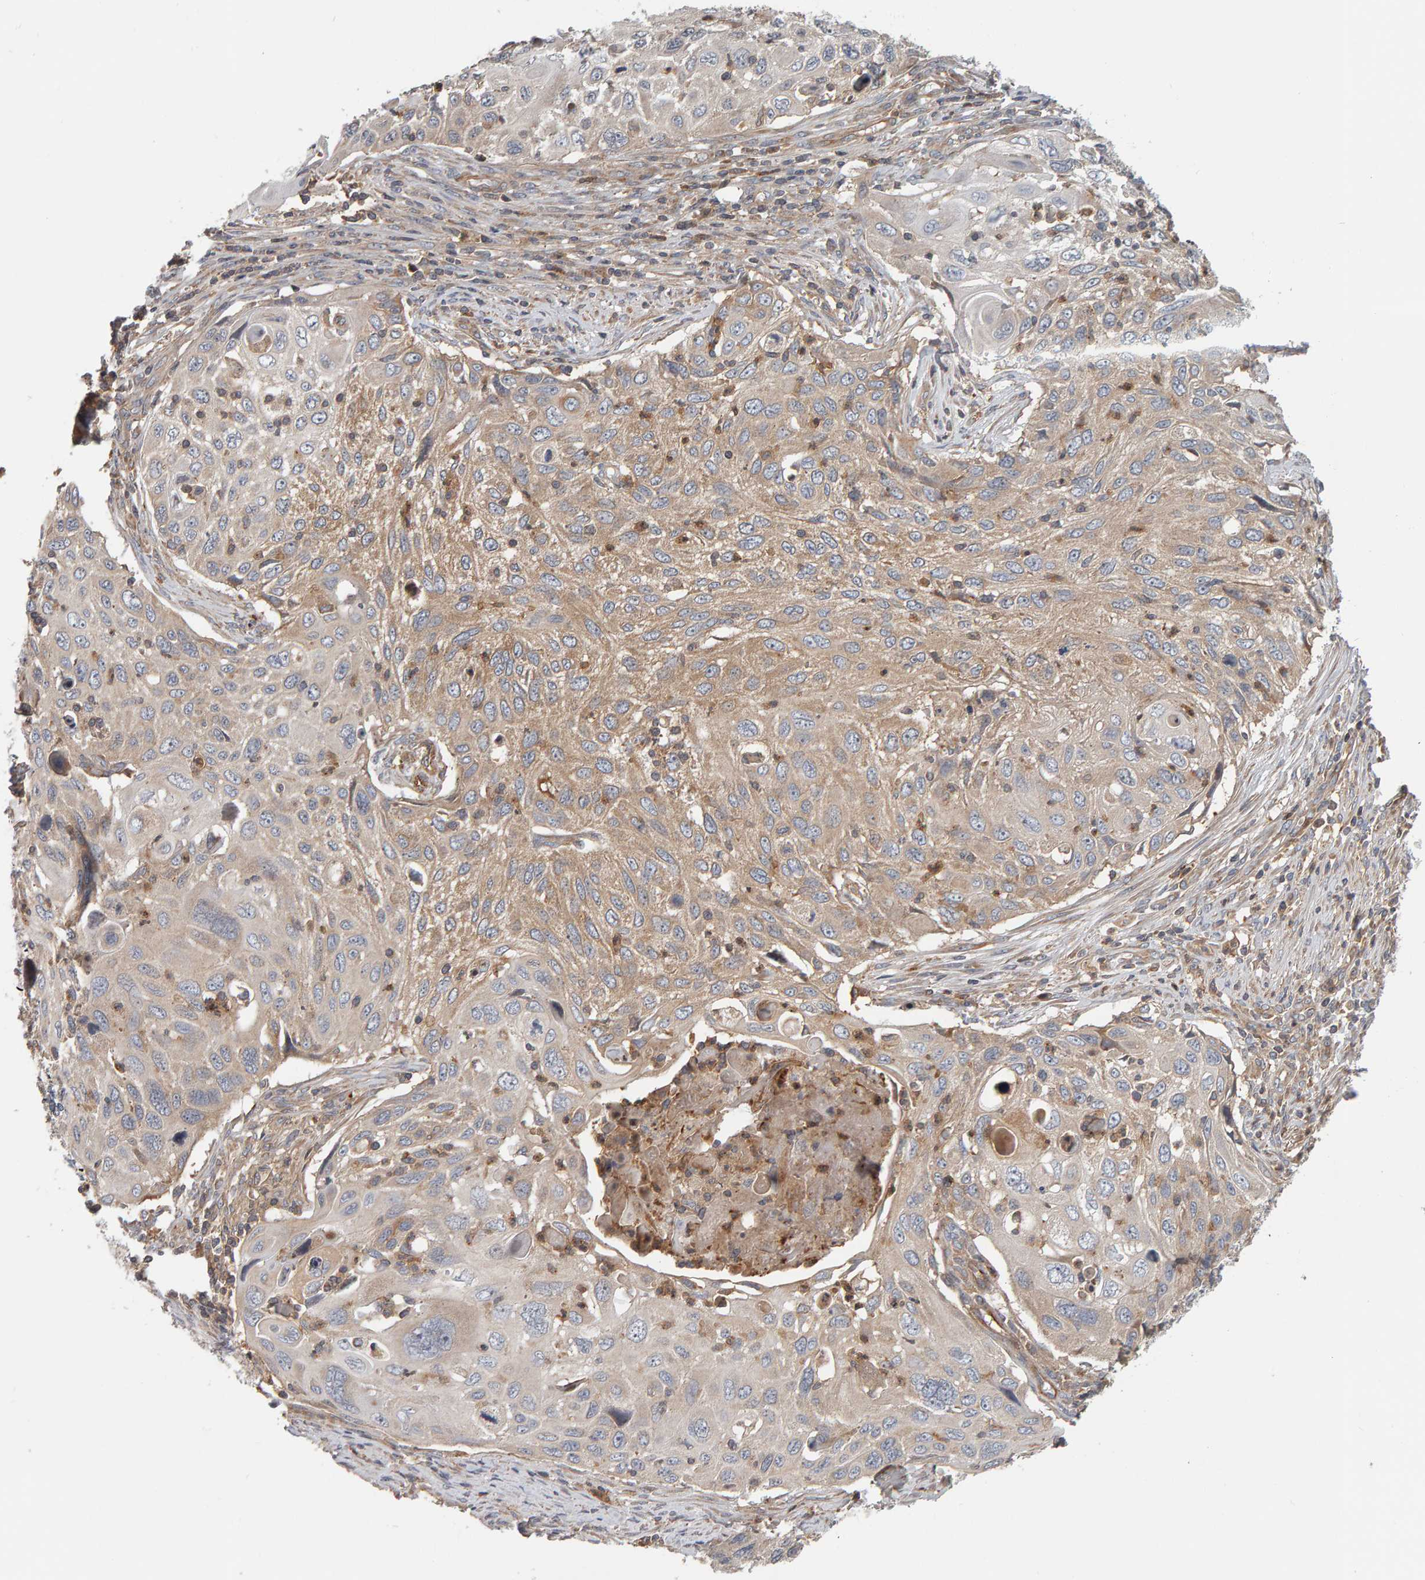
{"staining": {"intensity": "weak", "quantity": "25%-75%", "location": "cytoplasmic/membranous"}, "tissue": "cervical cancer", "cell_type": "Tumor cells", "image_type": "cancer", "snomed": [{"axis": "morphology", "description": "Squamous cell carcinoma, NOS"}, {"axis": "topography", "description": "Cervix"}], "caption": "Protein staining shows weak cytoplasmic/membranous staining in approximately 25%-75% of tumor cells in cervical cancer (squamous cell carcinoma). (brown staining indicates protein expression, while blue staining denotes nuclei).", "gene": "C9orf72", "patient": {"sex": "female", "age": 70}}